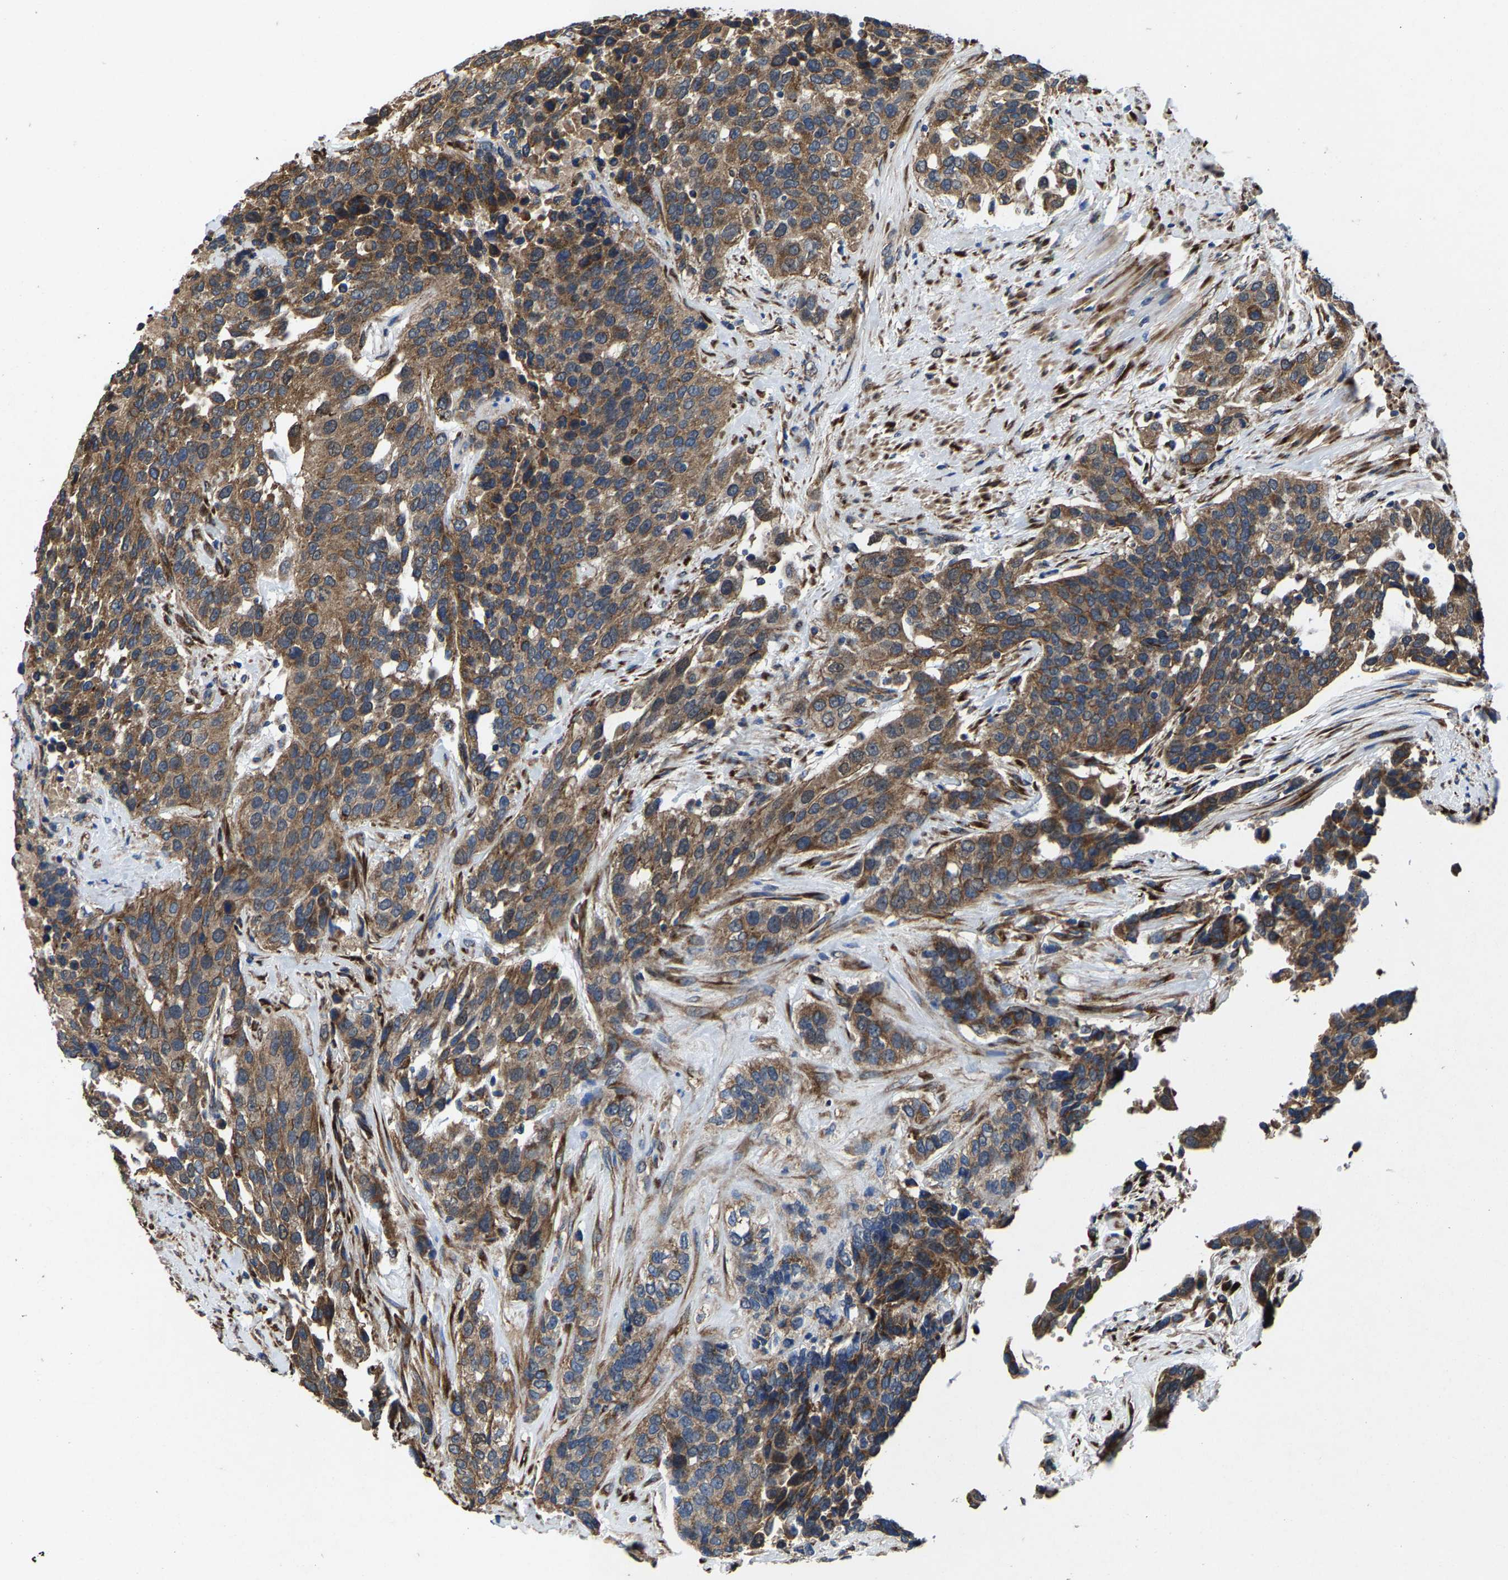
{"staining": {"intensity": "moderate", "quantity": ">75%", "location": "cytoplasmic/membranous"}, "tissue": "urothelial cancer", "cell_type": "Tumor cells", "image_type": "cancer", "snomed": [{"axis": "morphology", "description": "Urothelial carcinoma, High grade"}, {"axis": "topography", "description": "Urinary bladder"}], "caption": "Urothelial cancer was stained to show a protein in brown. There is medium levels of moderate cytoplasmic/membranous staining in approximately >75% of tumor cells.", "gene": "PDP1", "patient": {"sex": "female", "age": 80}}